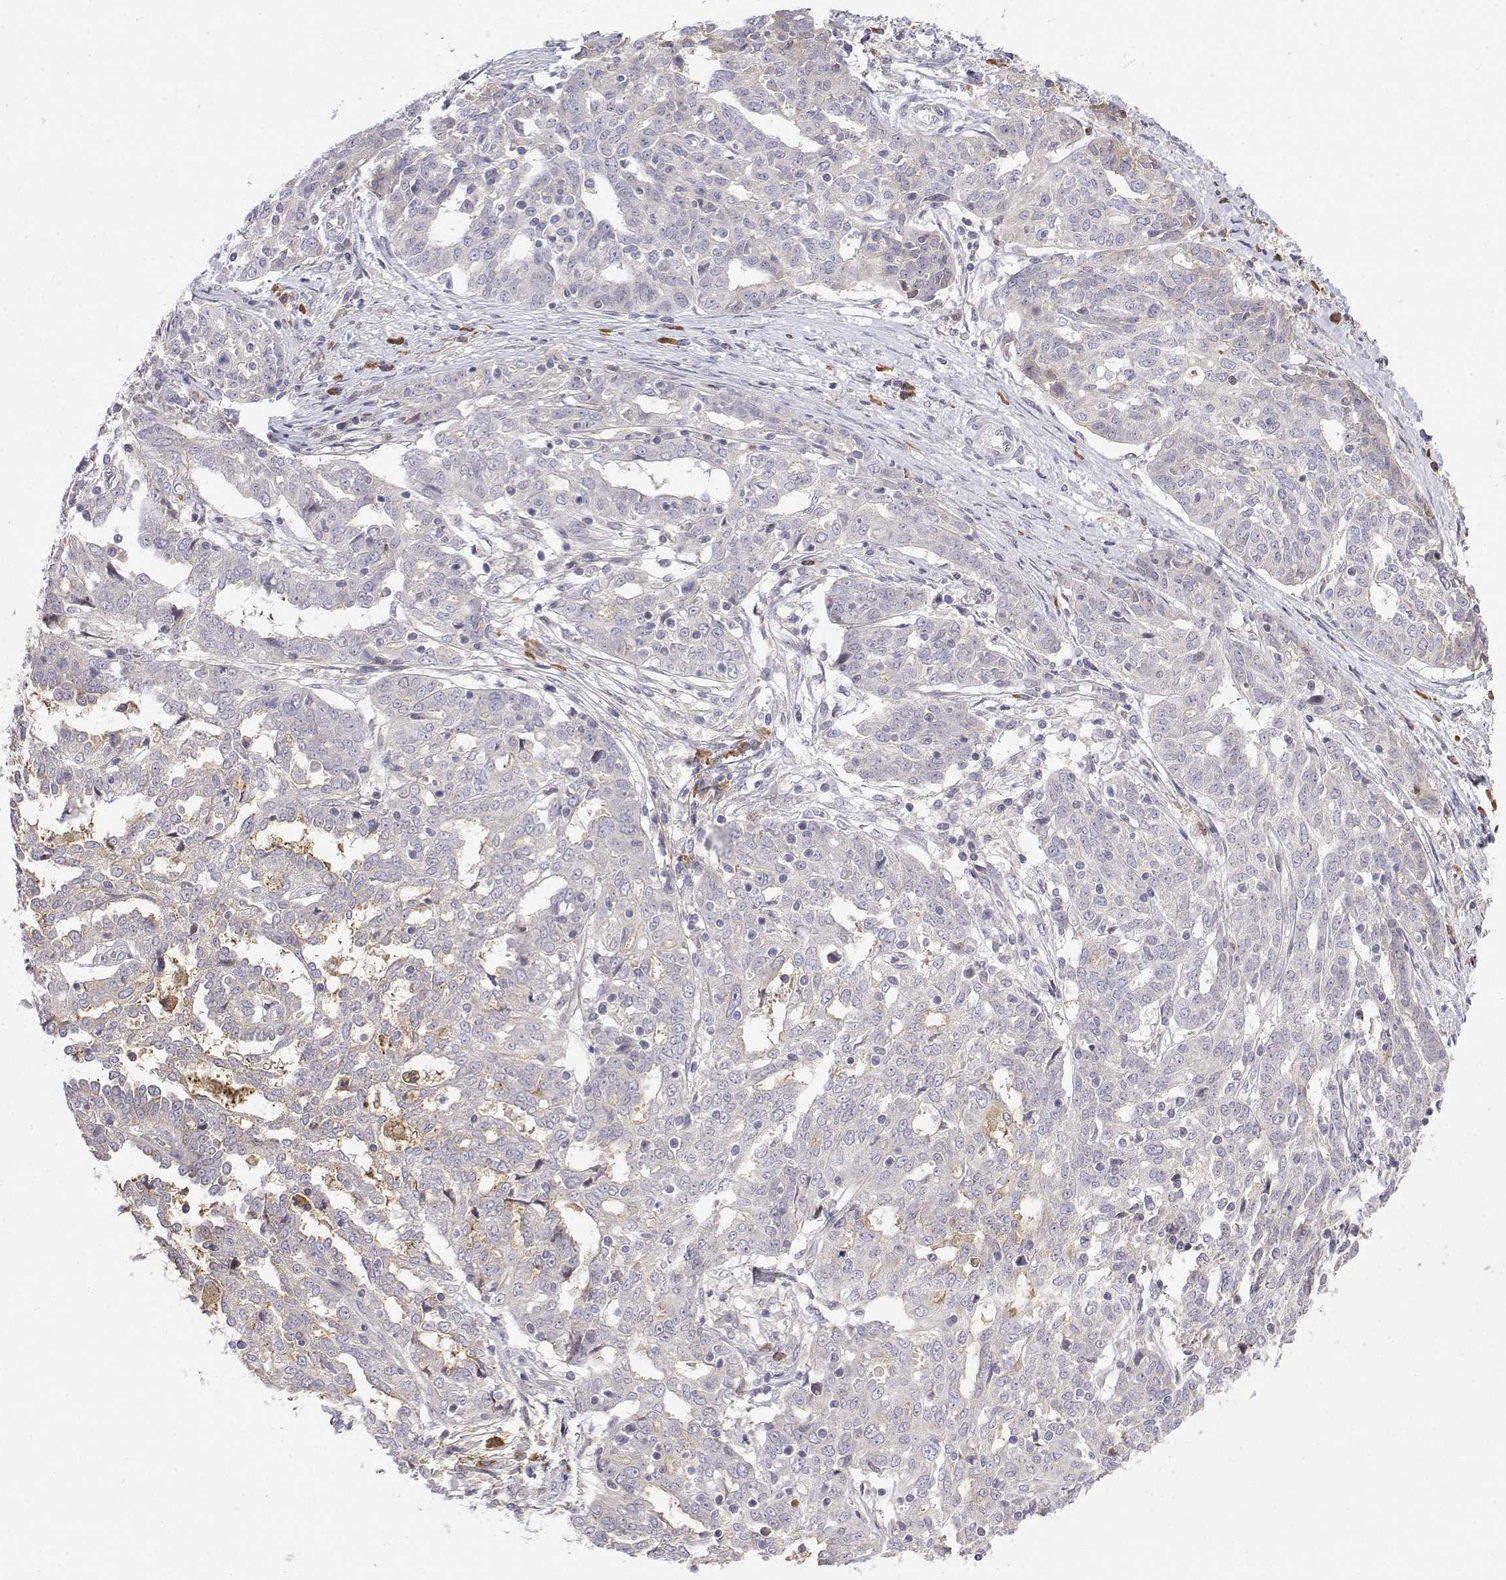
{"staining": {"intensity": "negative", "quantity": "none", "location": "none"}, "tissue": "ovarian cancer", "cell_type": "Tumor cells", "image_type": "cancer", "snomed": [{"axis": "morphology", "description": "Cystadenocarcinoma, serous, NOS"}, {"axis": "topography", "description": "Ovary"}], "caption": "The micrograph reveals no staining of tumor cells in ovarian cancer.", "gene": "IGFBP4", "patient": {"sex": "female", "age": 67}}